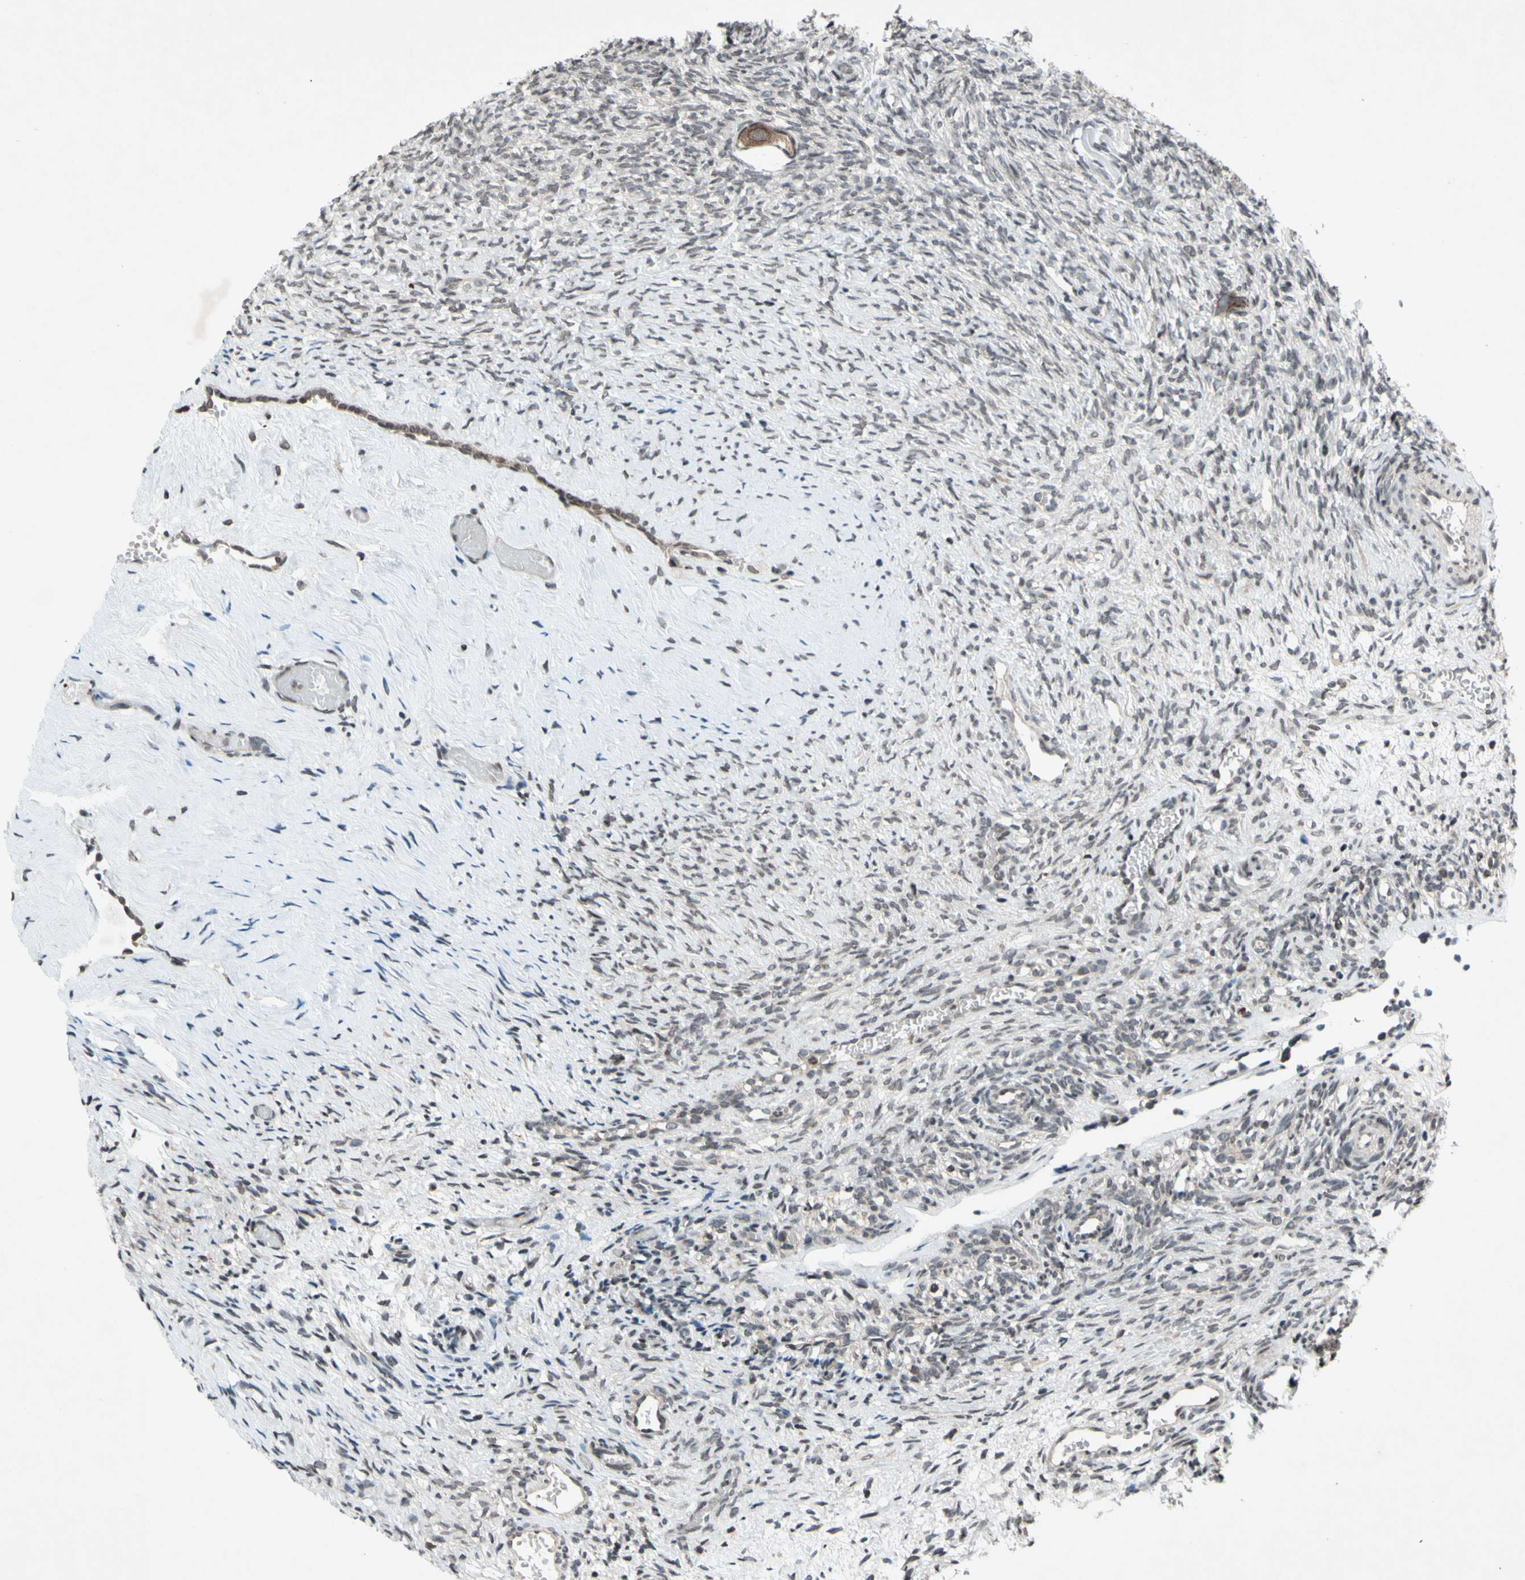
{"staining": {"intensity": "moderate", "quantity": ">75%", "location": "cytoplasmic/membranous"}, "tissue": "ovary", "cell_type": "Follicle cells", "image_type": "normal", "snomed": [{"axis": "morphology", "description": "Normal tissue, NOS"}, {"axis": "topography", "description": "Ovary"}], "caption": "Immunohistochemistry photomicrograph of benign human ovary stained for a protein (brown), which reveals medium levels of moderate cytoplasmic/membranous expression in about >75% of follicle cells.", "gene": "XPO1", "patient": {"sex": "female", "age": 35}}